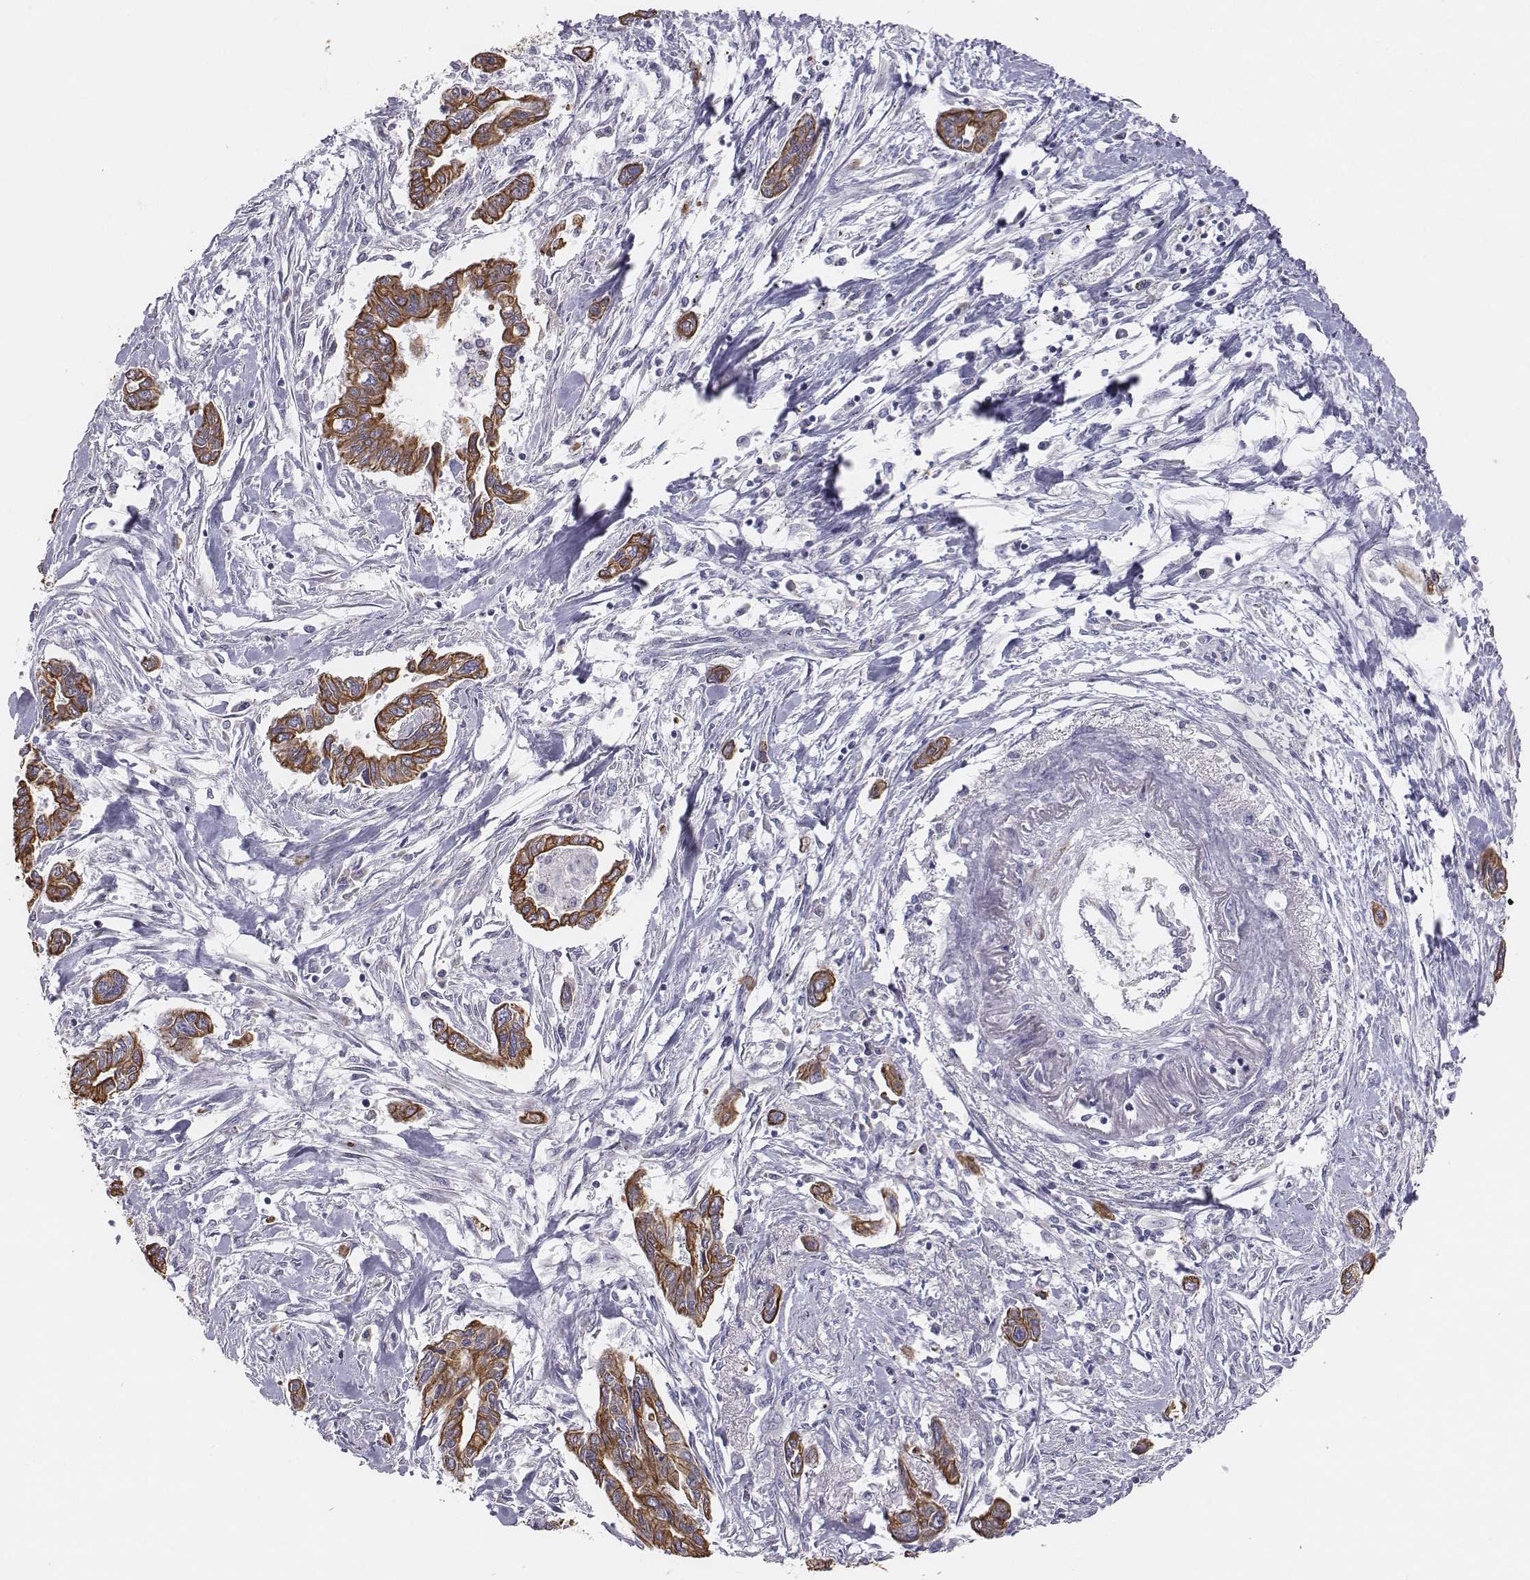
{"staining": {"intensity": "moderate", "quantity": ">75%", "location": "cytoplasmic/membranous"}, "tissue": "pancreatic cancer", "cell_type": "Tumor cells", "image_type": "cancer", "snomed": [{"axis": "morphology", "description": "Adenocarcinoma, NOS"}, {"axis": "topography", "description": "Pancreas"}], "caption": "Protein staining reveals moderate cytoplasmic/membranous expression in approximately >75% of tumor cells in pancreatic adenocarcinoma.", "gene": "CHST14", "patient": {"sex": "male", "age": 60}}